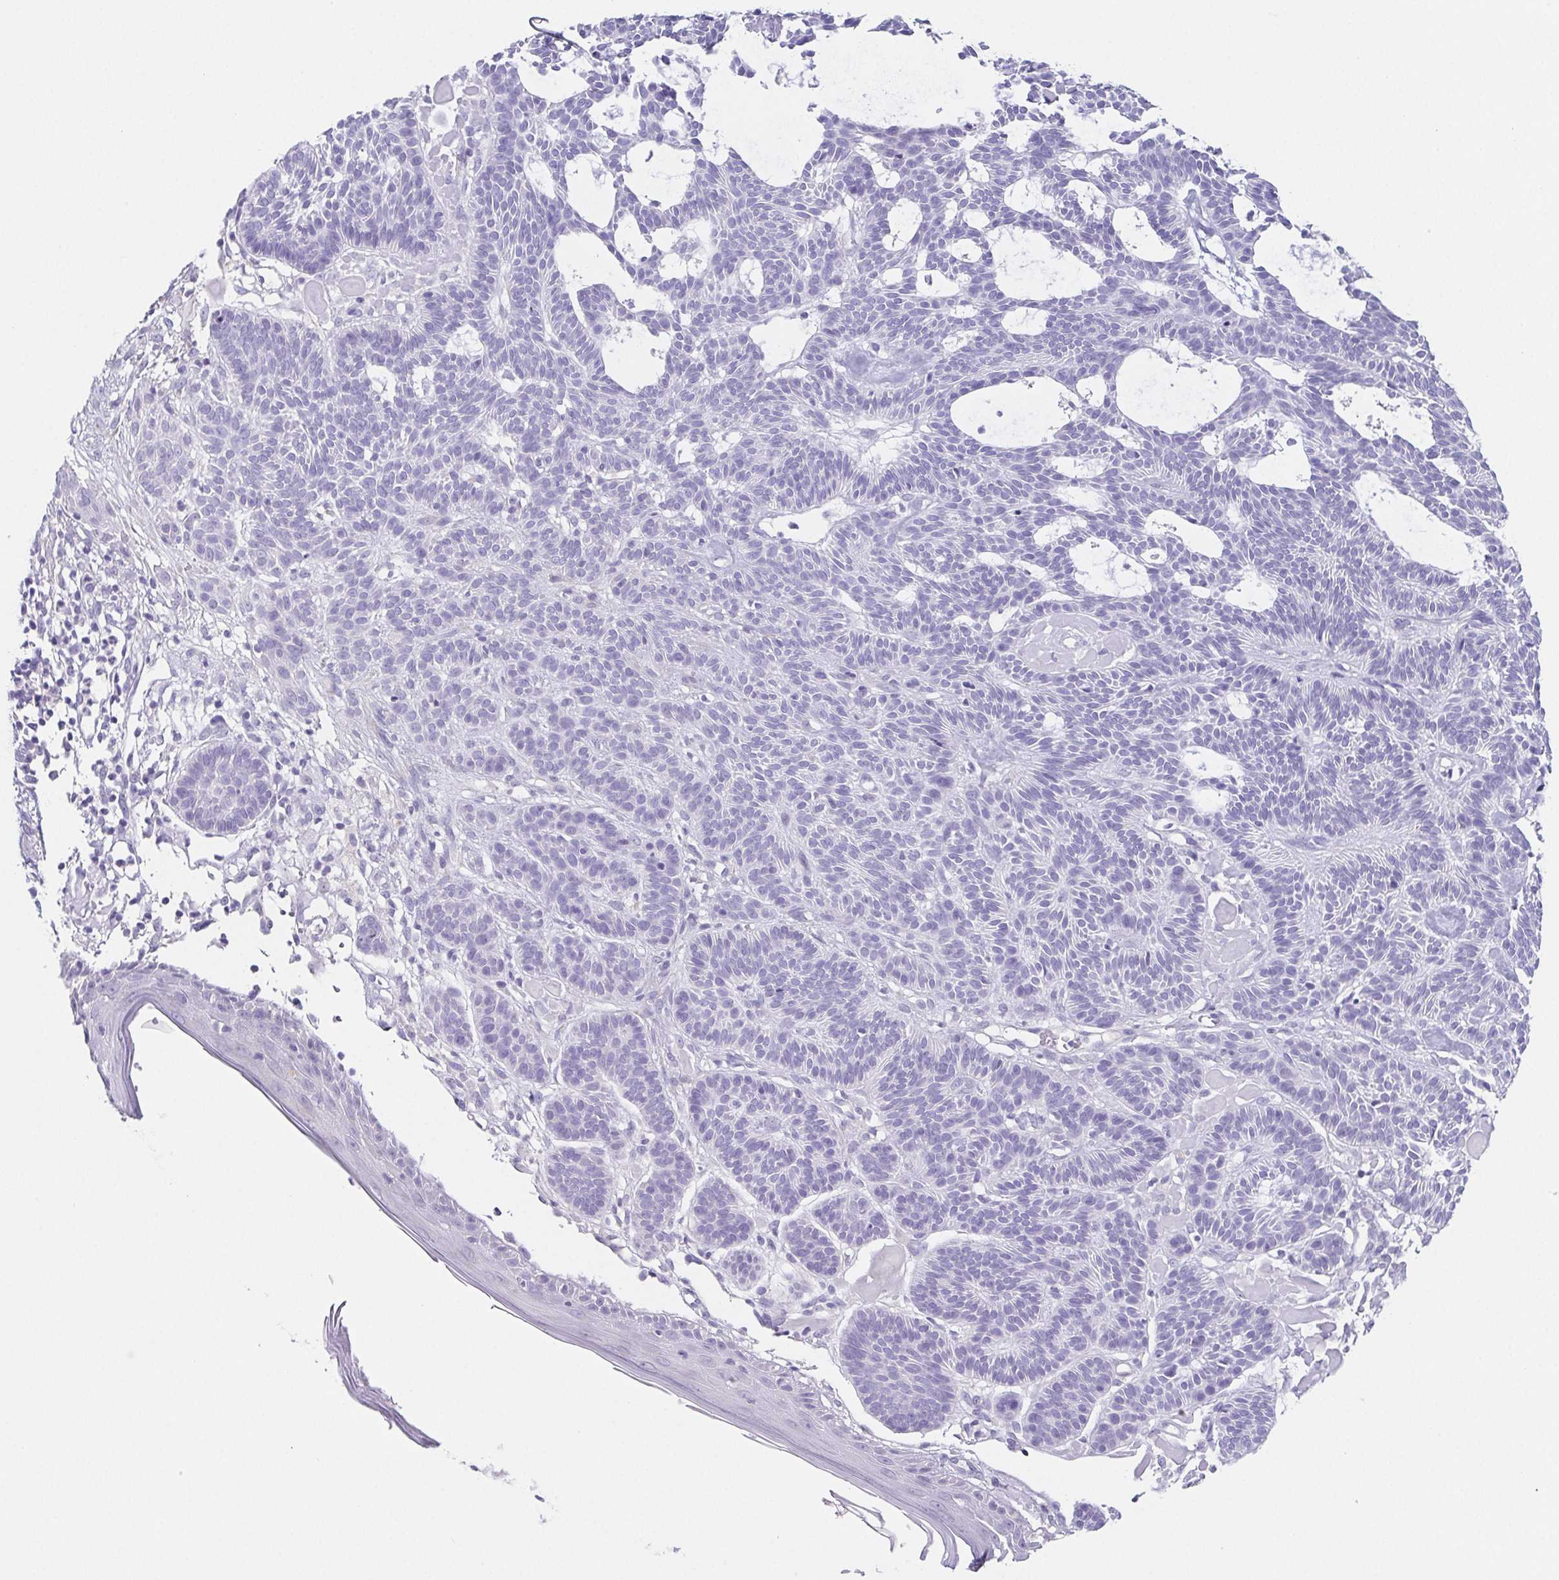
{"staining": {"intensity": "negative", "quantity": "none", "location": "none"}, "tissue": "skin cancer", "cell_type": "Tumor cells", "image_type": "cancer", "snomed": [{"axis": "morphology", "description": "Basal cell carcinoma"}, {"axis": "topography", "description": "Skin"}], "caption": "Photomicrograph shows no significant protein expression in tumor cells of skin basal cell carcinoma.", "gene": "HDGFL1", "patient": {"sex": "male", "age": 85}}